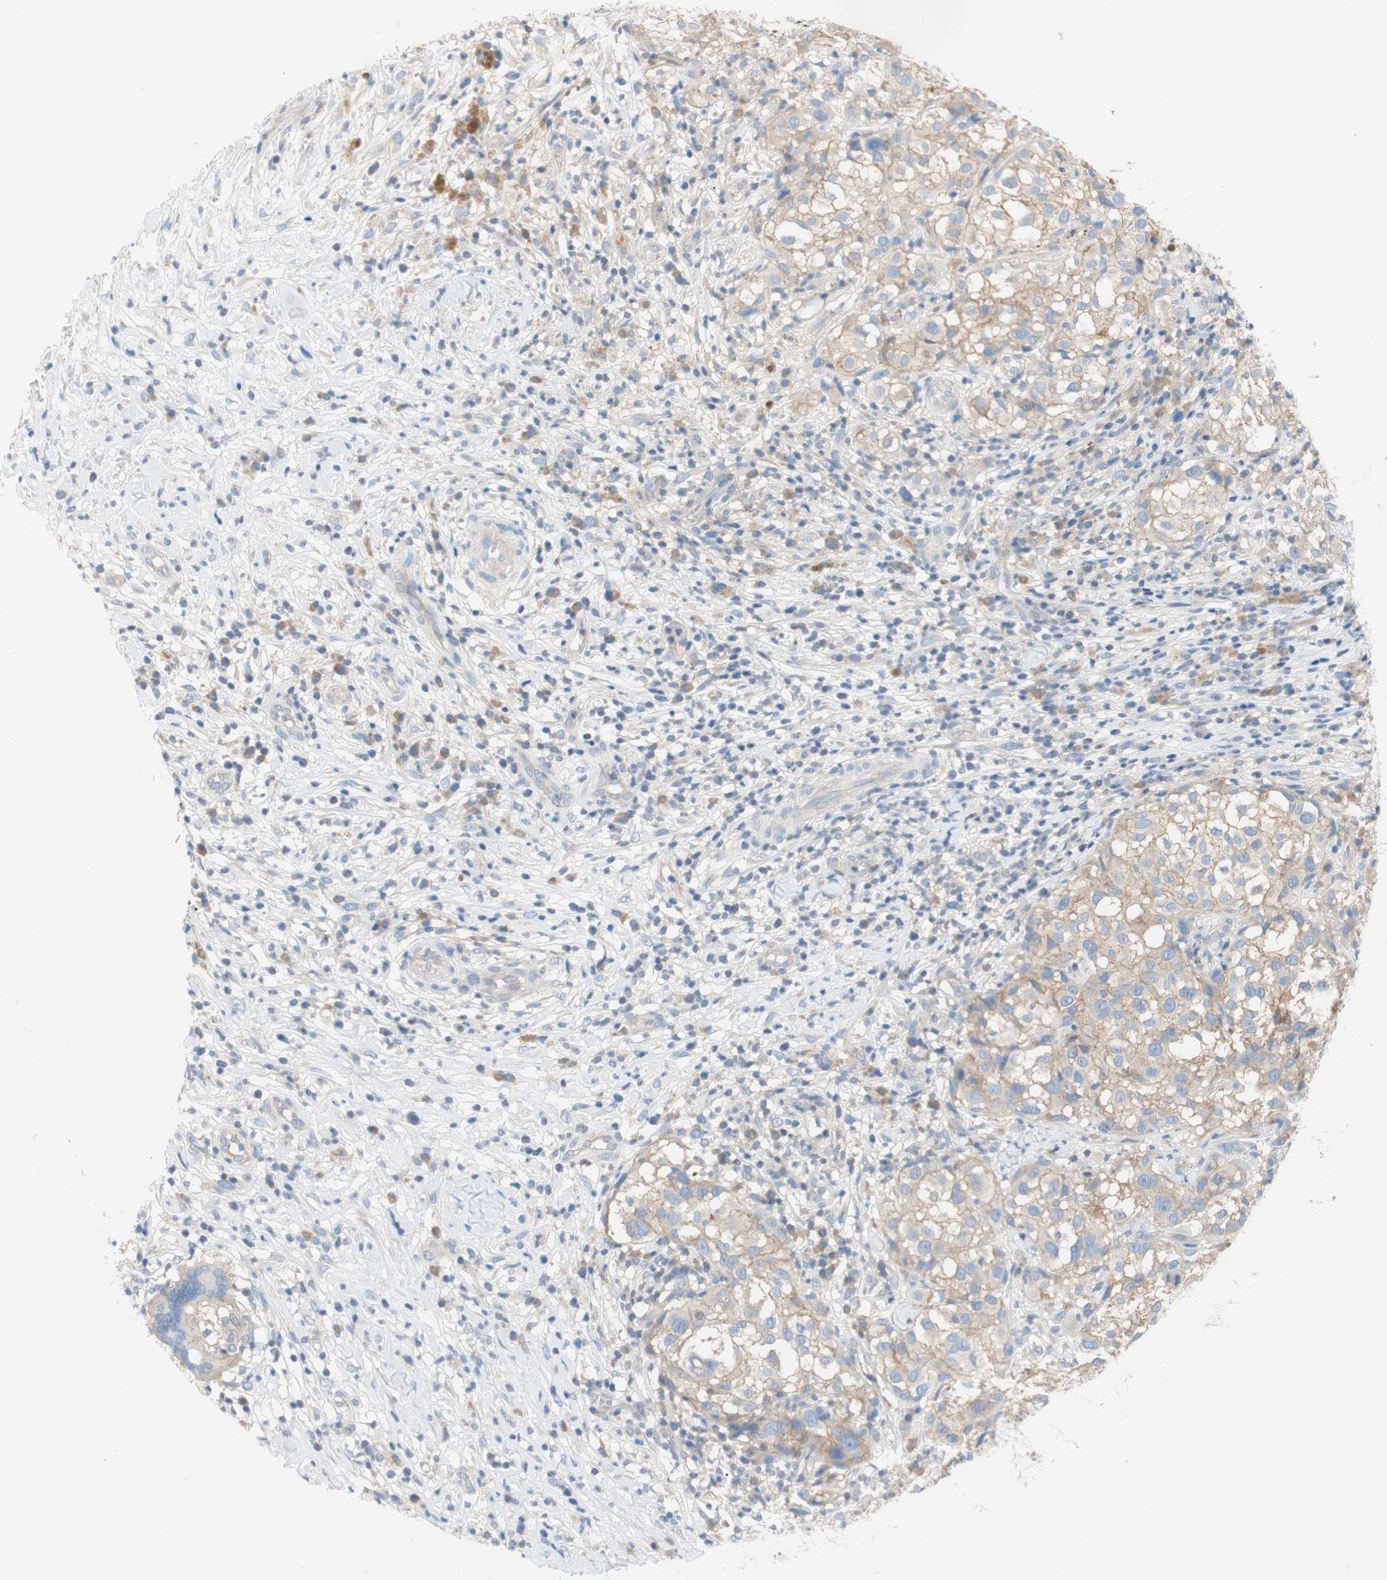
{"staining": {"intensity": "weak", "quantity": ">75%", "location": "cytoplasmic/membranous"}, "tissue": "melanoma", "cell_type": "Tumor cells", "image_type": "cancer", "snomed": [{"axis": "morphology", "description": "Necrosis, NOS"}, {"axis": "morphology", "description": "Malignant melanoma, NOS"}, {"axis": "topography", "description": "Skin"}], "caption": "This histopathology image exhibits melanoma stained with immunohistochemistry to label a protein in brown. The cytoplasmic/membranous of tumor cells show weak positivity for the protein. Nuclei are counter-stained blue.", "gene": "ATP2B1", "patient": {"sex": "female", "age": 87}}